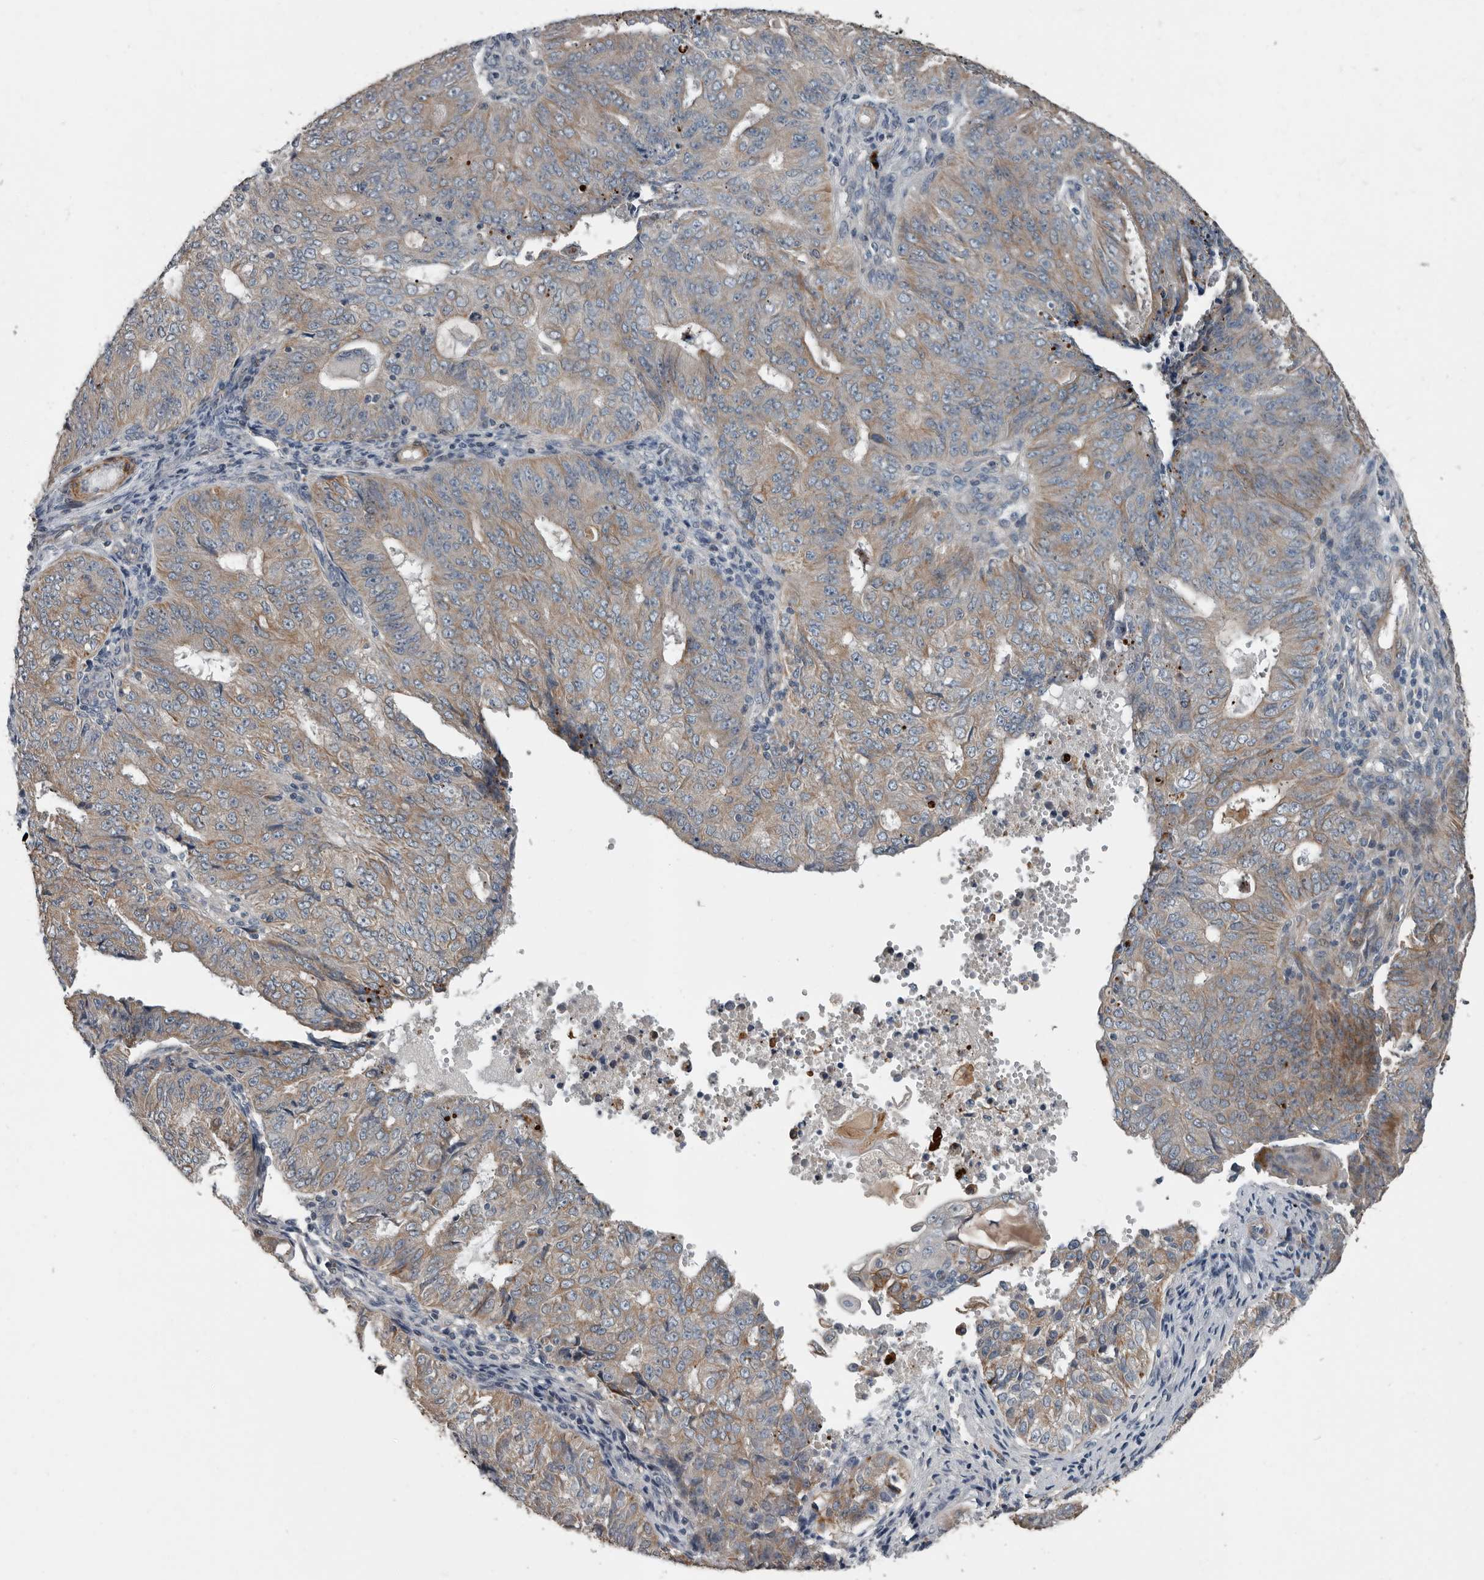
{"staining": {"intensity": "moderate", "quantity": ">75%", "location": "cytoplasmic/membranous"}, "tissue": "endometrial cancer", "cell_type": "Tumor cells", "image_type": "cancer", "snomed": [{"axis": "morphology", "description": "Adenocarcinoma, NOS"}, {"axis": "topography", "description": "Endometrium"}], "caption": "Endometrial cancer stained for a protein (brown) displays moderate cytoplasmic/membranous positive staining in about >75% of tumor cells.", "gene": "DPY19L4", "patient": {"sex": "female", "age": 32}}